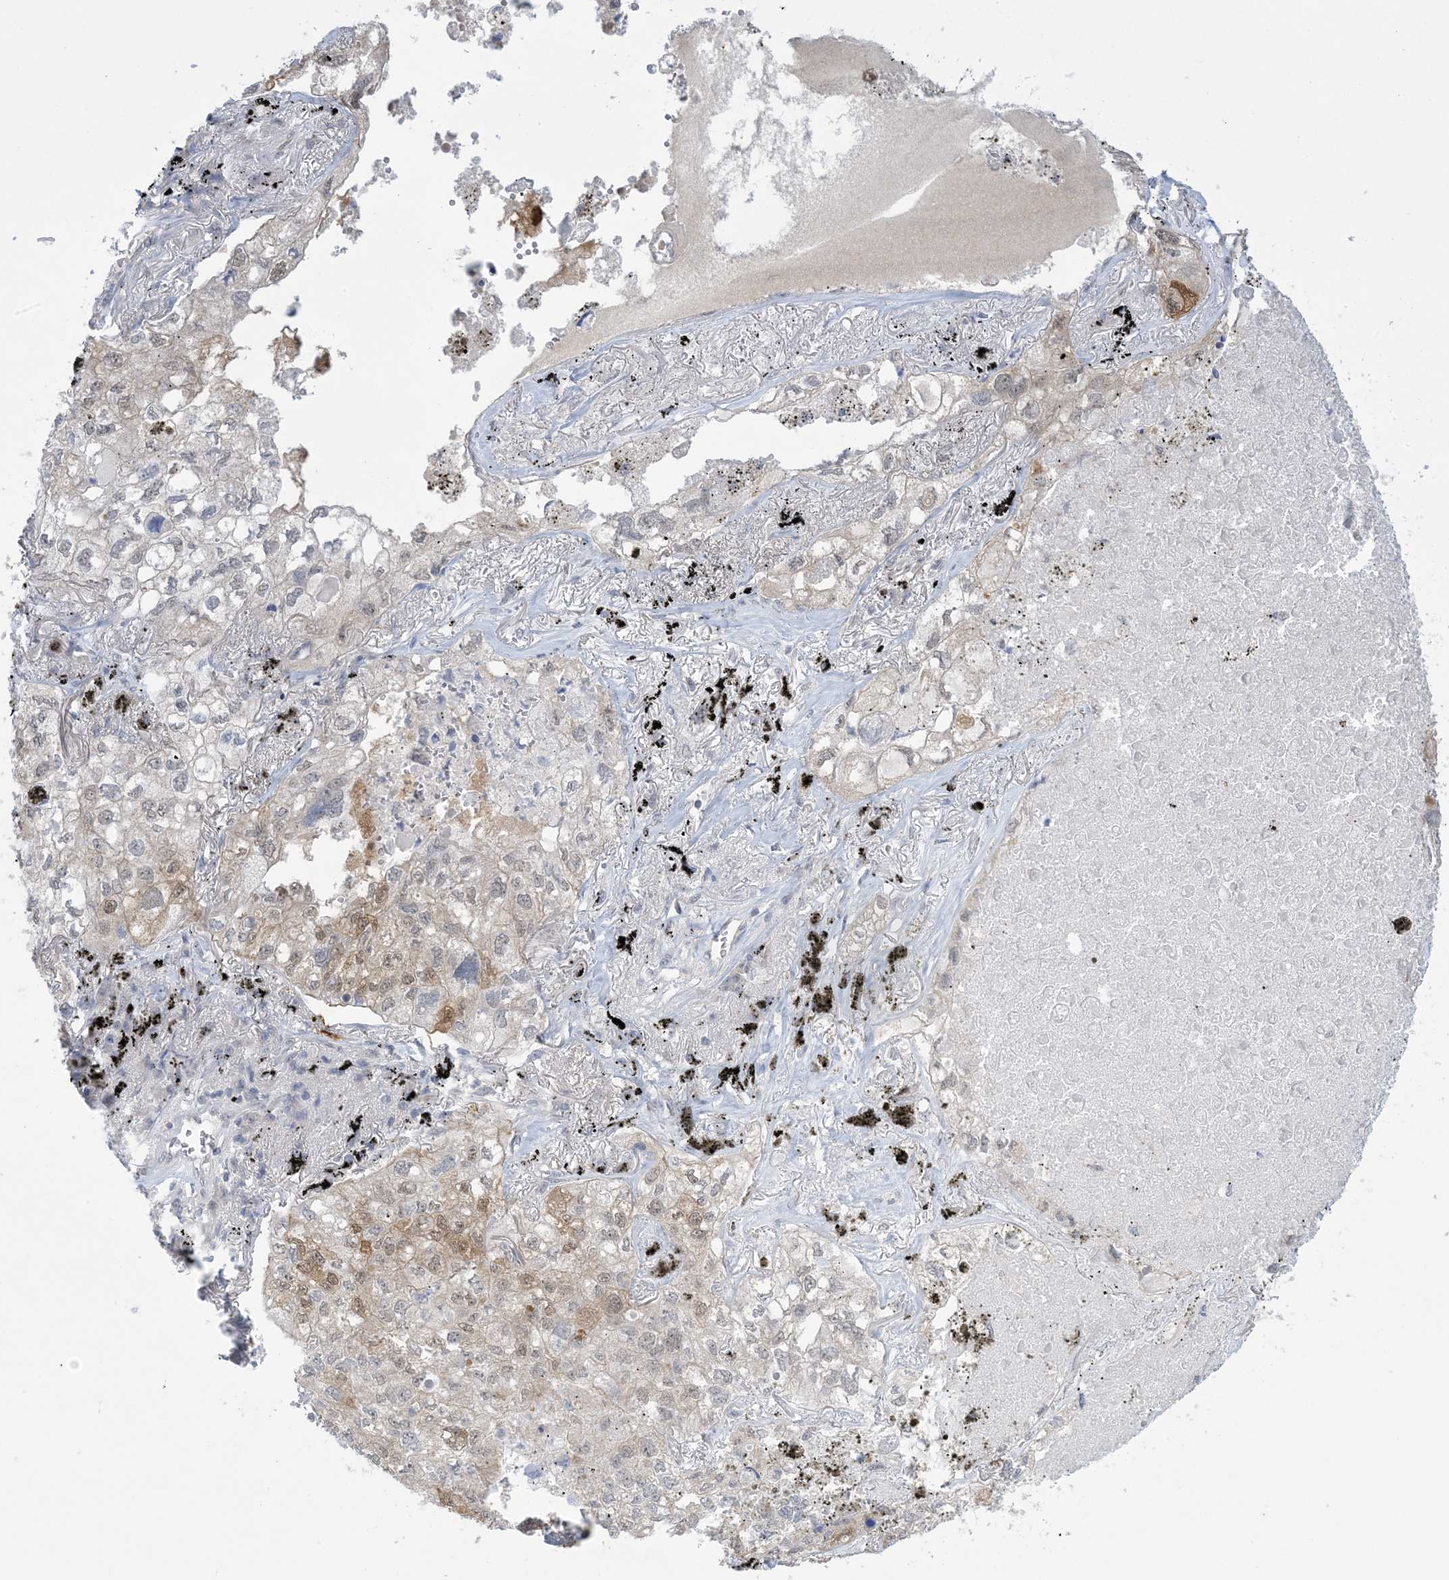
{"staining": {"intensity": "moderate", "quantity": "<25%", "location": "cytoplasmic/membranous,nuclear"}, "tissue": "lung cancer", "cell_type": "Tumor cells", "image_type": "cancer", "snomed": [{"axis": "morphology", "description": "Adenocarcinoma, NOS"}, {"axis": "topography", "description": "Lung"}], "caption": "The image exhibits staining of lung adenocarcinoma, revealing moderate cytoplasmic/membranous and nuclear protein positivity (brown color) within tumor cells.", "gene": "HMGCS1", "patient": {"sex": "male", "age": 65}}